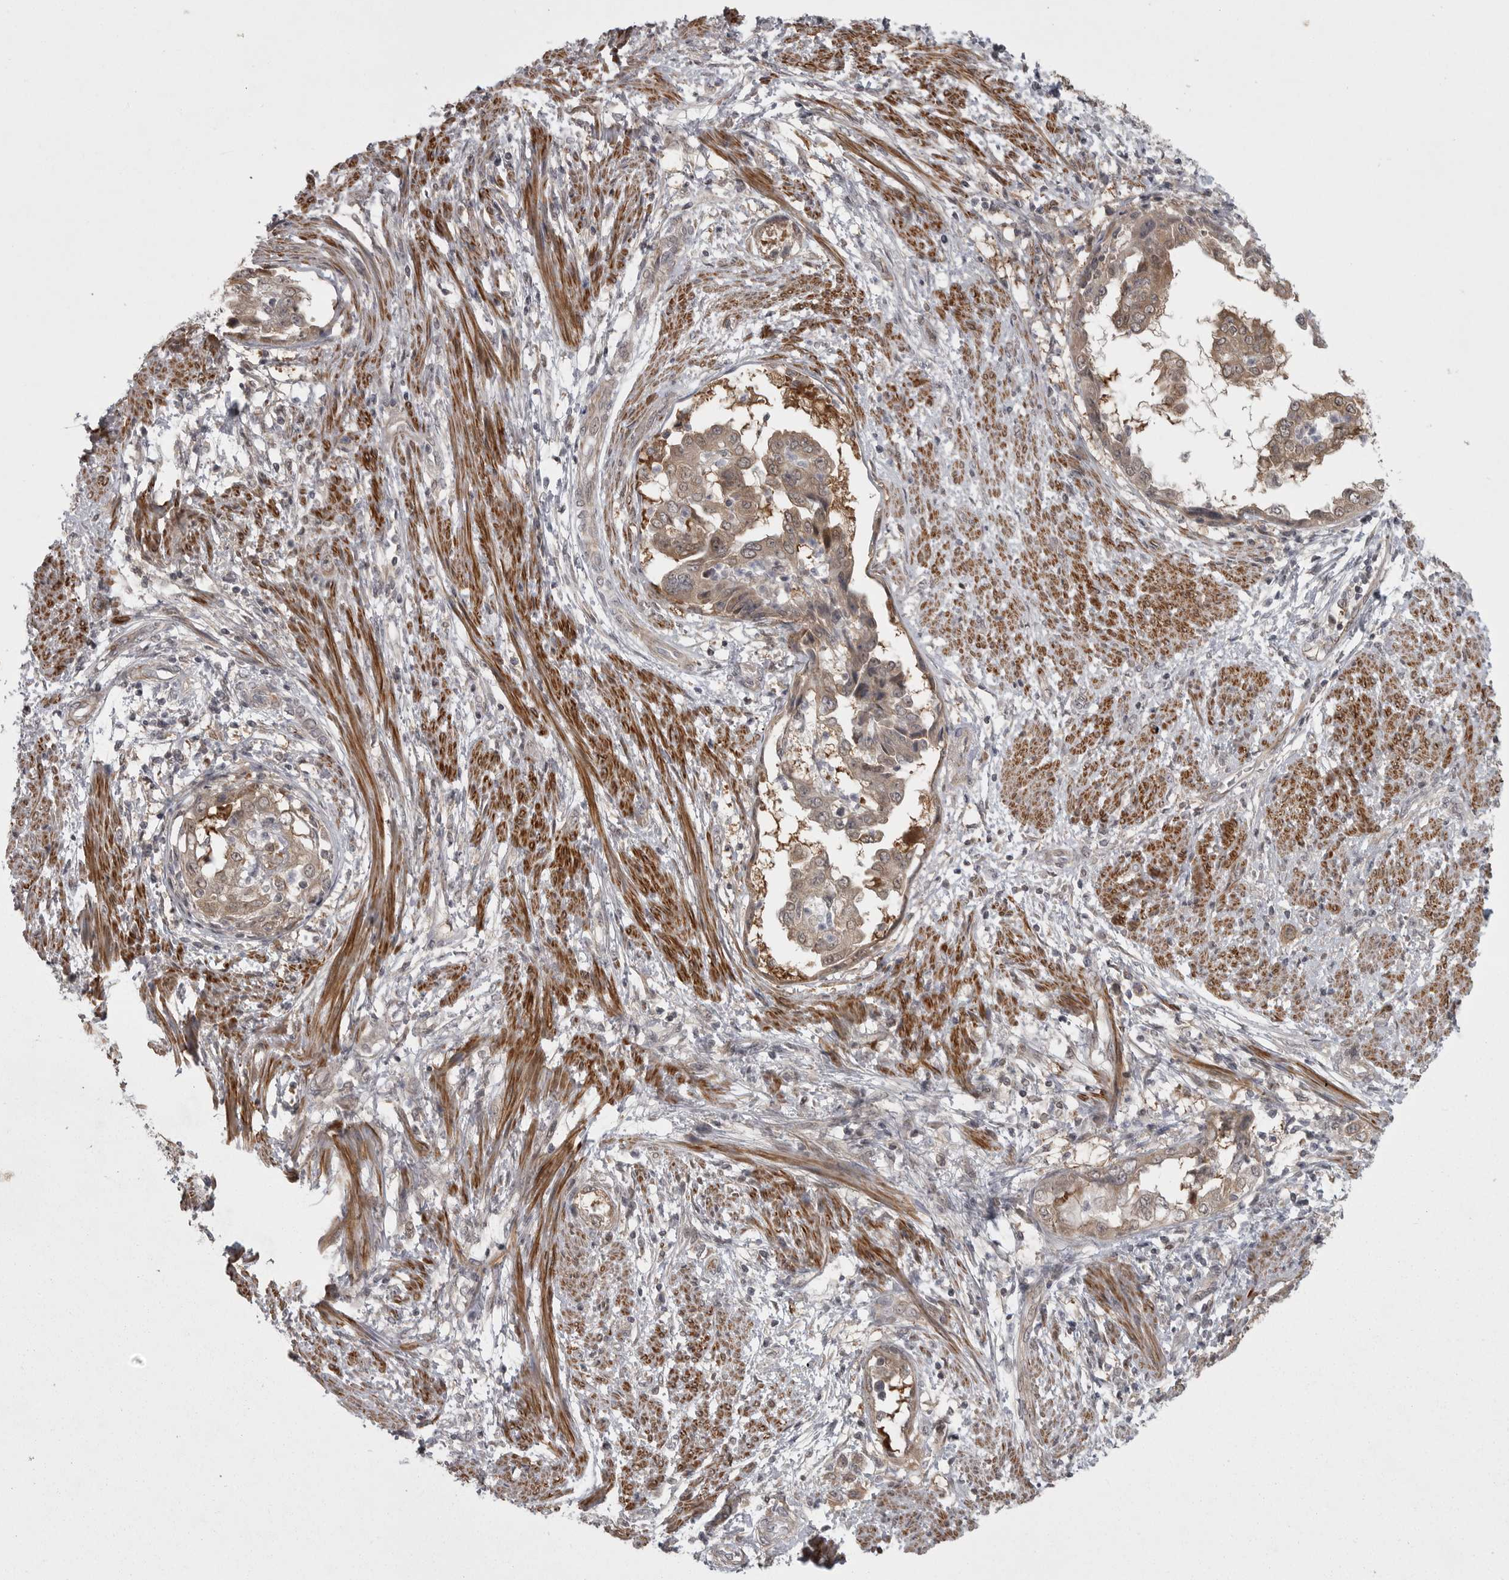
{"staining": {"intensity": "moderate", "quantity": "25%-75%", "location": "cytoplasmic/membranous"}, "tissue": "endometrial cancer", "cell_type": "Tumor cells", "image_type": "cancer", "snomed": [{"axis": "morphology", "description": "Adenocarcinoma, NOS"}, {"axis": "topography", "description": "Endometrium"}], "caption": "Immunohistochemical staining of adenocarcinoma (endometrial) displays medium levels of moderate cytoplasmic/membranous positivity in approximately 25%-75% of tumor cells. Using DAB (3,3'-diaminobenzidine) (brown) and hematoxylin (blue) stains, captured at high magnification using brightfield microscopy.", "gene": "PPP1R9A", "patient": {"sex": "female", "age": 85}}